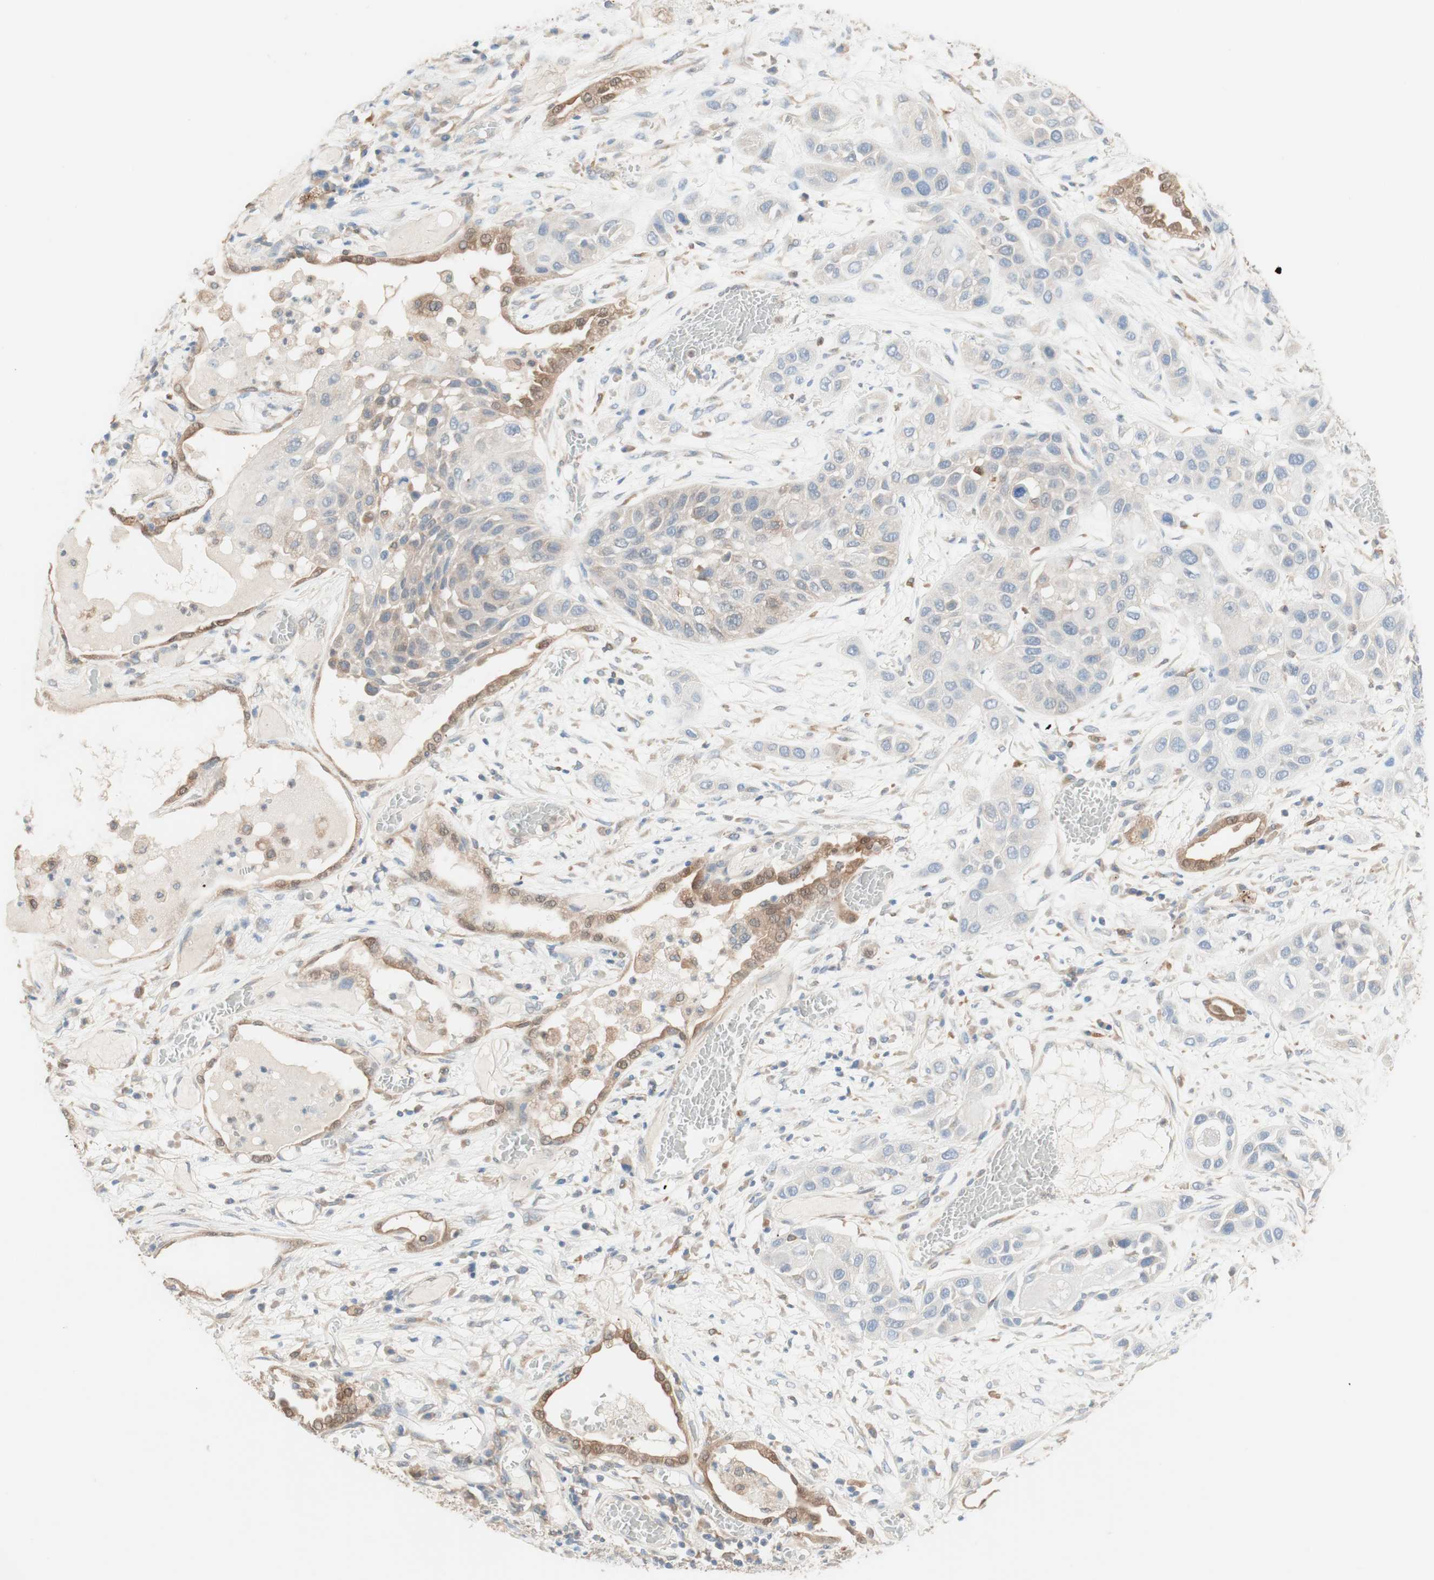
{"staining": {"intensity": "weak", "quantity": "<25%", "location": "cytoplasmic/membranous"}, "tissue": "lung cancer", "cell_type": "Tumor cells", "image_type": "cancer", "snomed": [{"axis": "morphology", "description": "Squamous cell carcinoma, NOS"}, {"axis": "topography", "description": "Lung"}], "caption": "This is an immunohistochemistry photomicrograph of lung squamous cell carcinoma. There is no staining in tumor cells.", "gene": "COMT", "patient": {"sex": "male", "age": 71}}